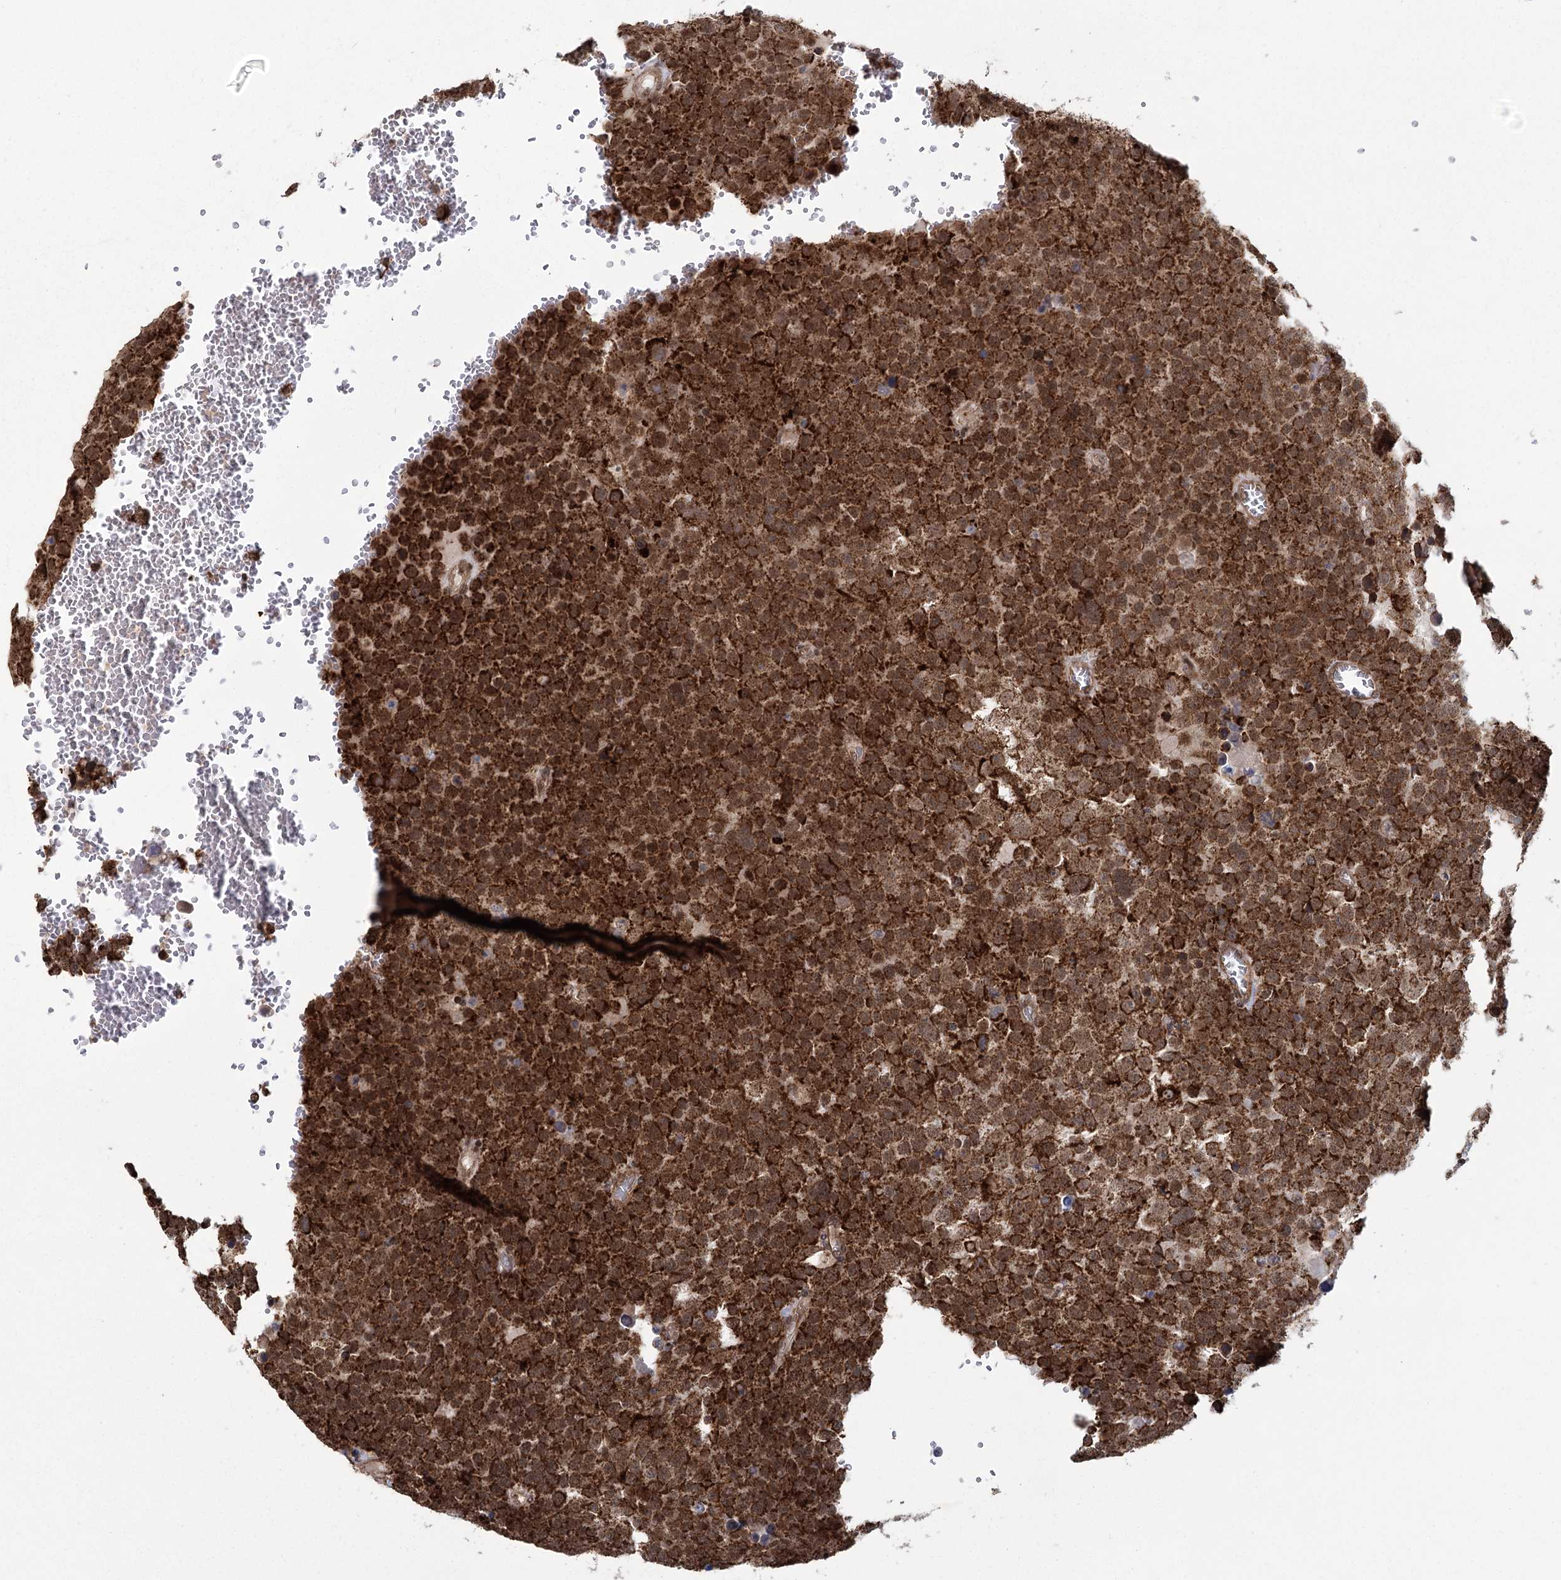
{"staining": {"intensity": "strong", "quantity": ">75%", "location": "cytoplasmic/membranous"}, "tissue": "testis cancer", "cell_type": "Tumor cells", "image_type": "cancer", "snomed": [{"axis": "morphology", "description": "Seminoma, NOS"}, {"axis": "topography", "description": "Testis"}], "caption": "Immunohistochemical staining of testis cancer (seminoma) demonstrates high levels of strong cytoplasmic/membranous expression in about >75% of tumor cells. The protein is shown in brown color, while the nuclei are stained blue.", "gene": "ZCCHC24", "patient": {"sex": "male", "age": 71}}